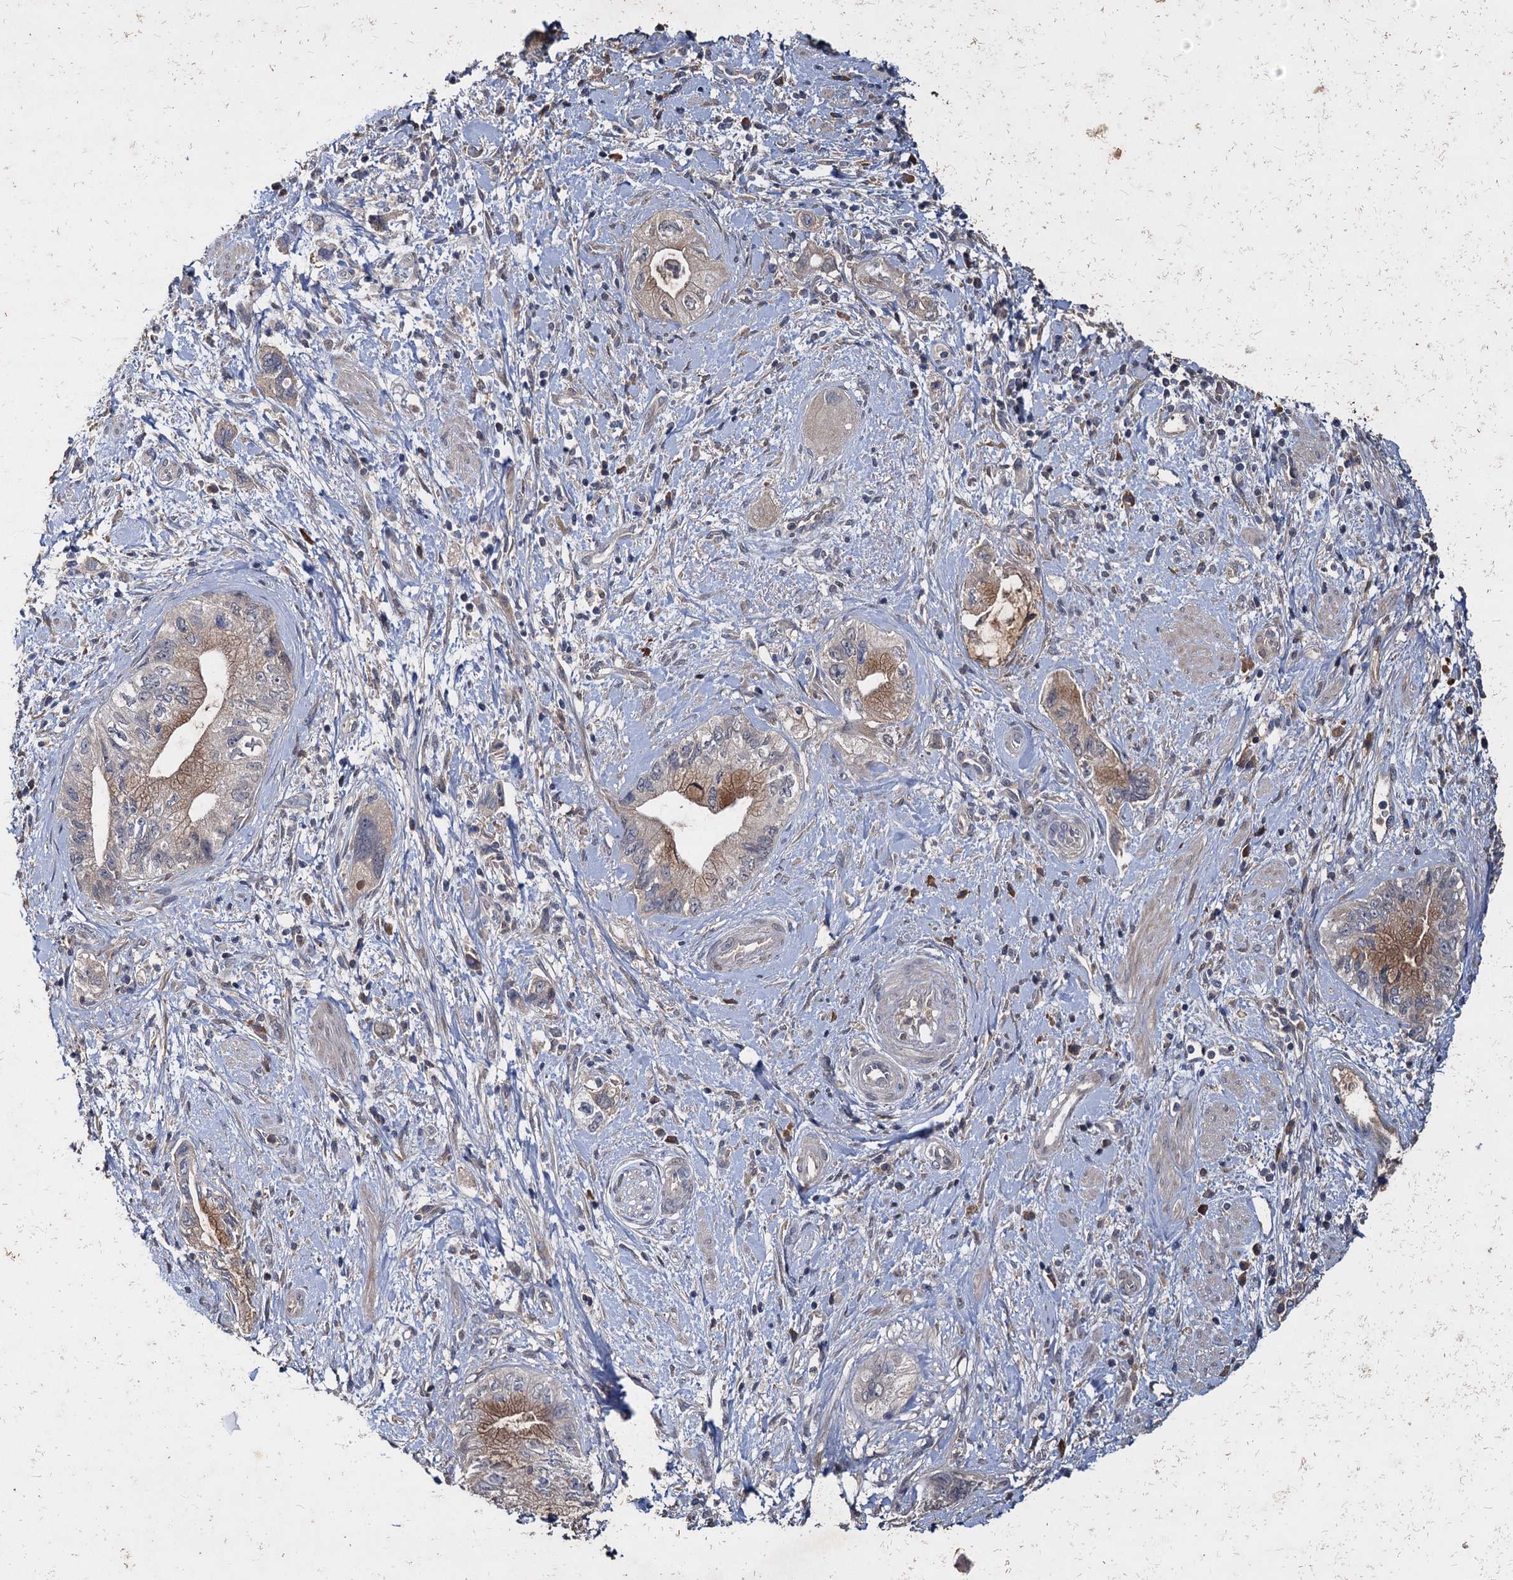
{"staining": {"intensity": "moderate", "quantity": "25%-75%", "location": "cytoplasmic/membranous"}, "tissue": "pancreatic cancer", "cell_type": "Tumor cells", "image_type": "cancer", "snomed": [{"axis": "morphology", "description": "Adenocarcinoma, NOS"}, {"axis": "topography", "description": "Pancreas"}], "caption": "Protein staining by IHC demonstrates moderate cytoplasmic/membranous staining in about 25%-75% of tumor cells in pancreatic adenocarcinoma.", "gene": "CCDC184", "patient": {"sex": "female", "age": 73}}